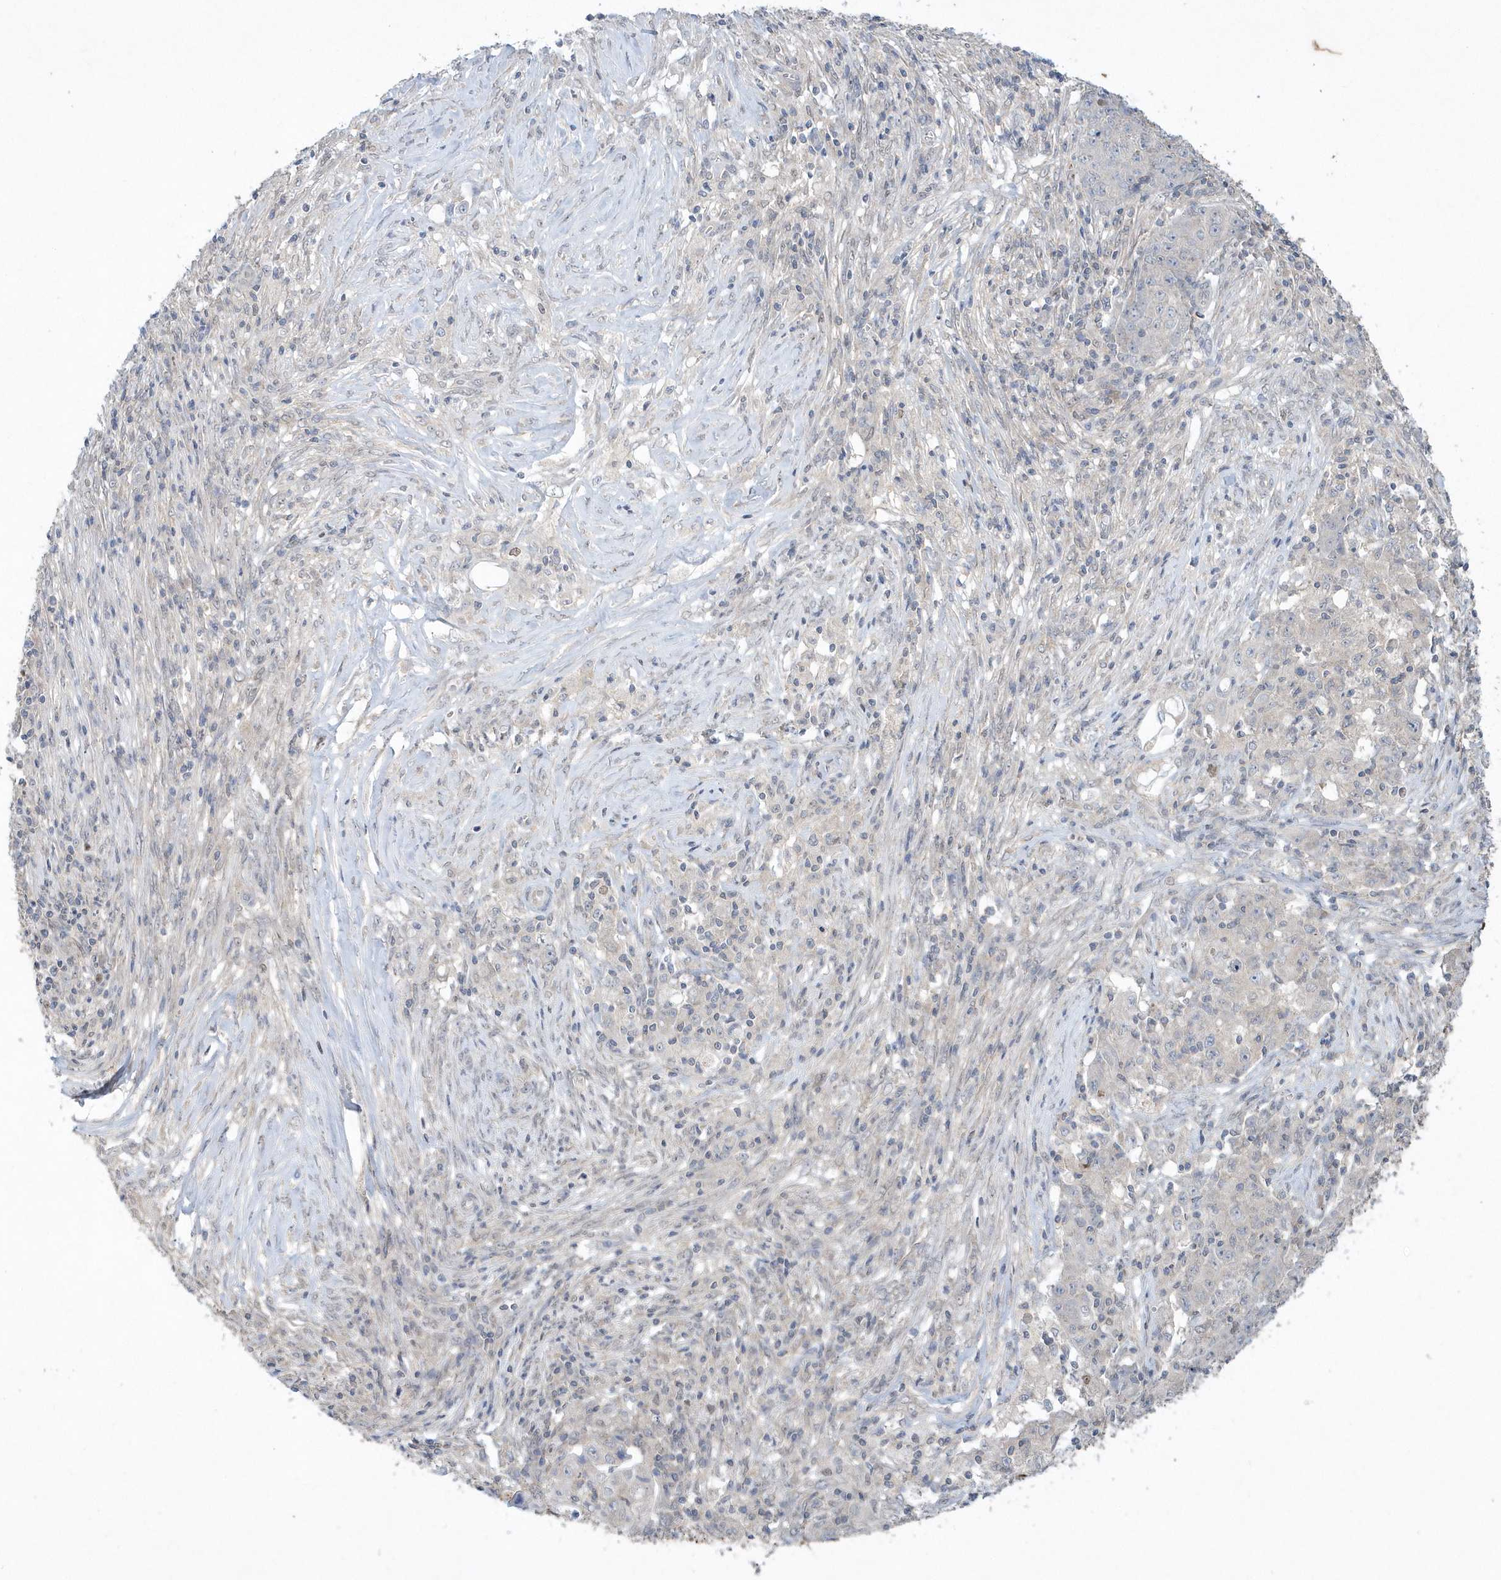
{"staining": {"intensity": "negative", "quantity": "none", "location": "none"}, "tissue": "ovarian cancer", "cell_type": "Tumor cells", "image_type": "cancer", "snomed": [{"axis": "morphology", "description": "Carcinoma, endometroid"}, {"axis": "topography", "description": "Ovary"}], "caption": "Image shows no significant protein expression in tumor cells of ovarian cancer. (Brightfield microscopy of DAB (3,3'-diaminobenzidine) immunohistochemistry at high magnification).", "gene": "AKR7A2", "patient": {"sex": "female", "age": 42}}